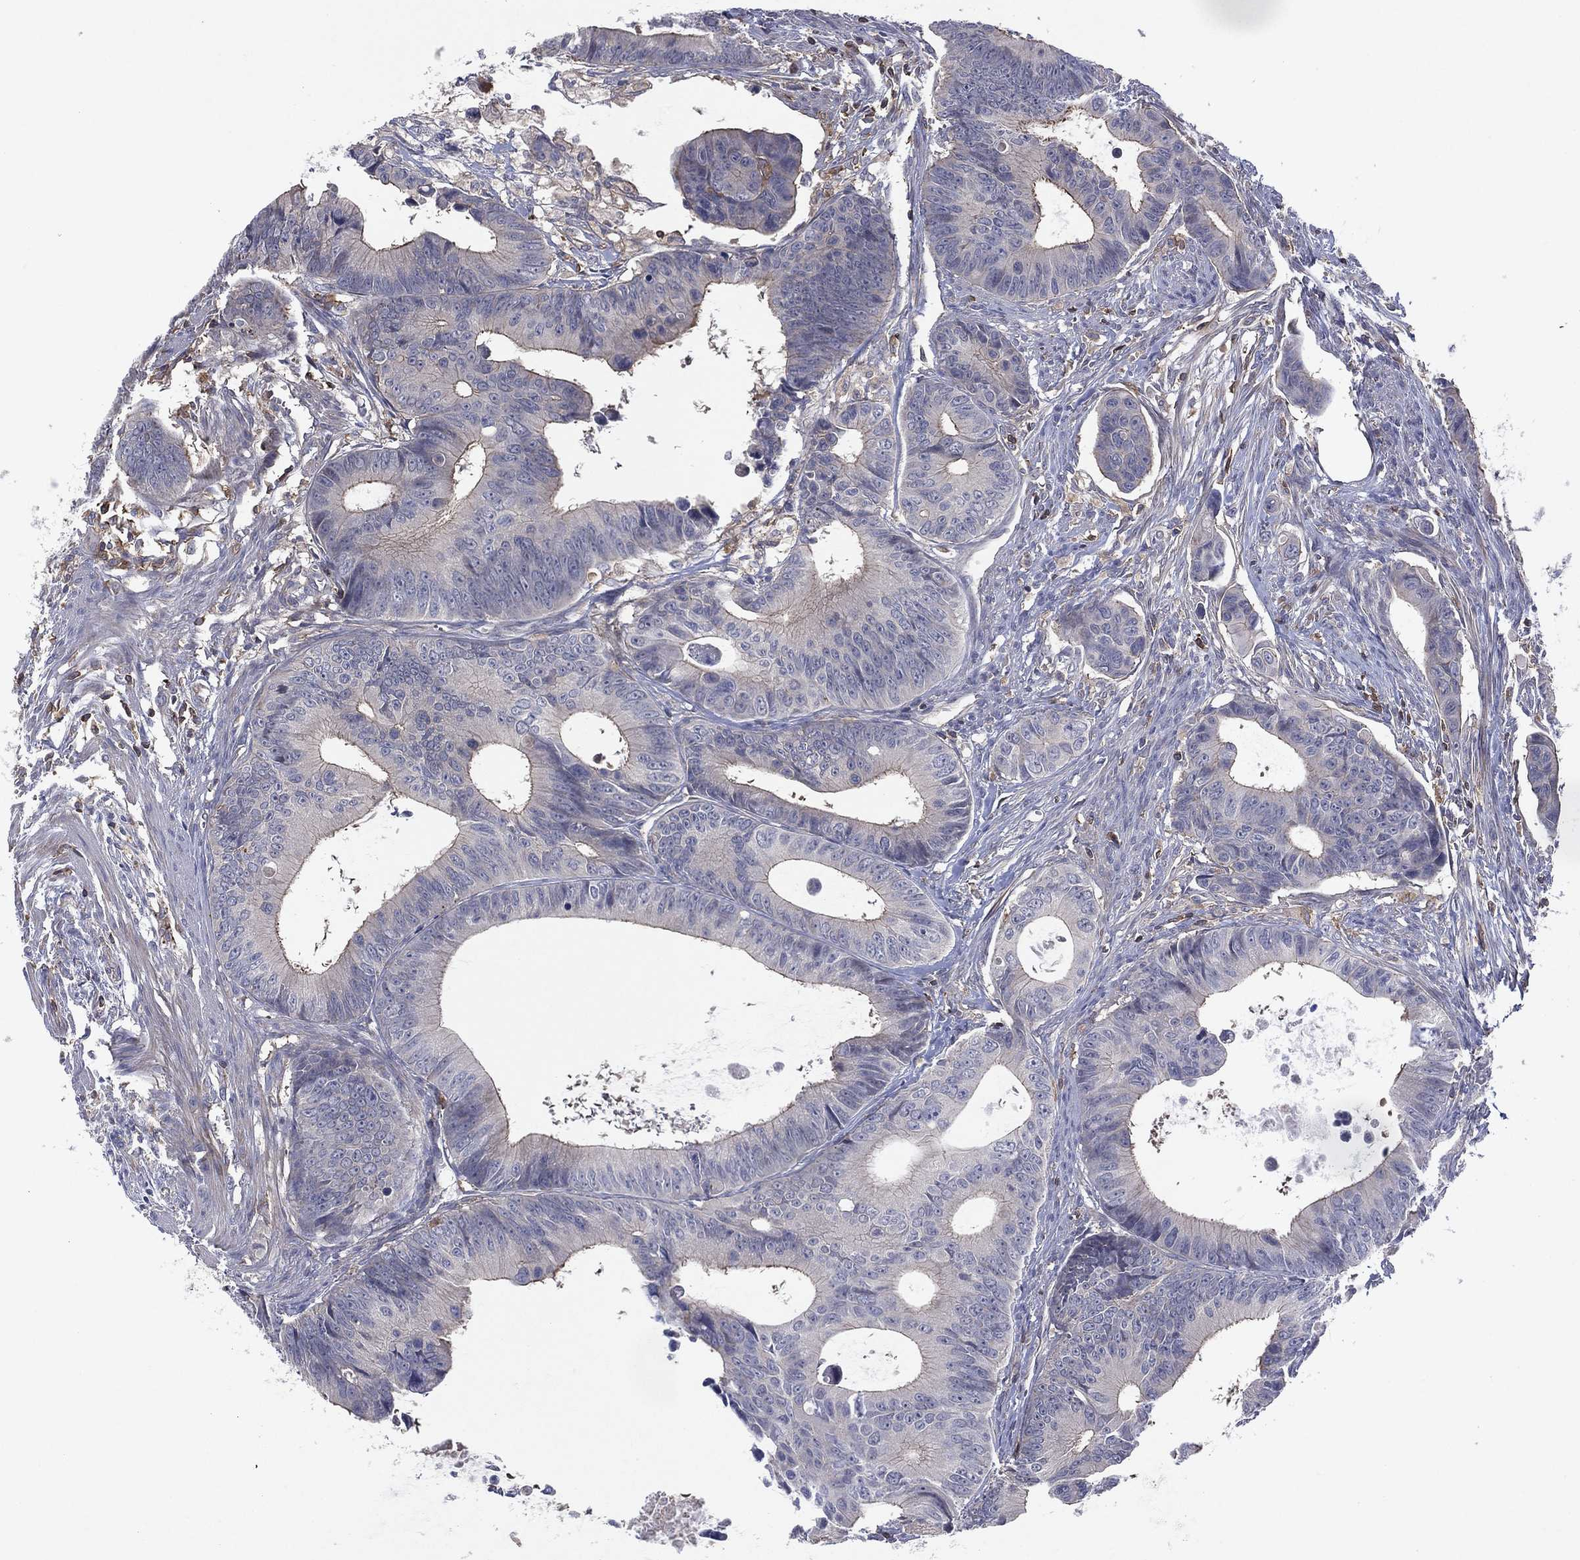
{"staining": {"intensity": "moderate", "quantity": "<25%", "location": "cytoplasmic/membranous"}, "tissue": "colorectal cancer", "cell_type": "Tumor cells", "image_type": "cancer", "snomed": [{"axis": "morphology", "description": "Adenocarcinoma, NOS"}, {"axis": "topography", "description": "Colon"}], "caption": "Colorectal adenocarcinoma tissue exhibits moderate cytoplasmic/membranous expression in approximately <25% of tumor cells, visualized by immunohistochemistry.", "gene": "DOCK8", "patient": {"sex": "female", "age": 87}}